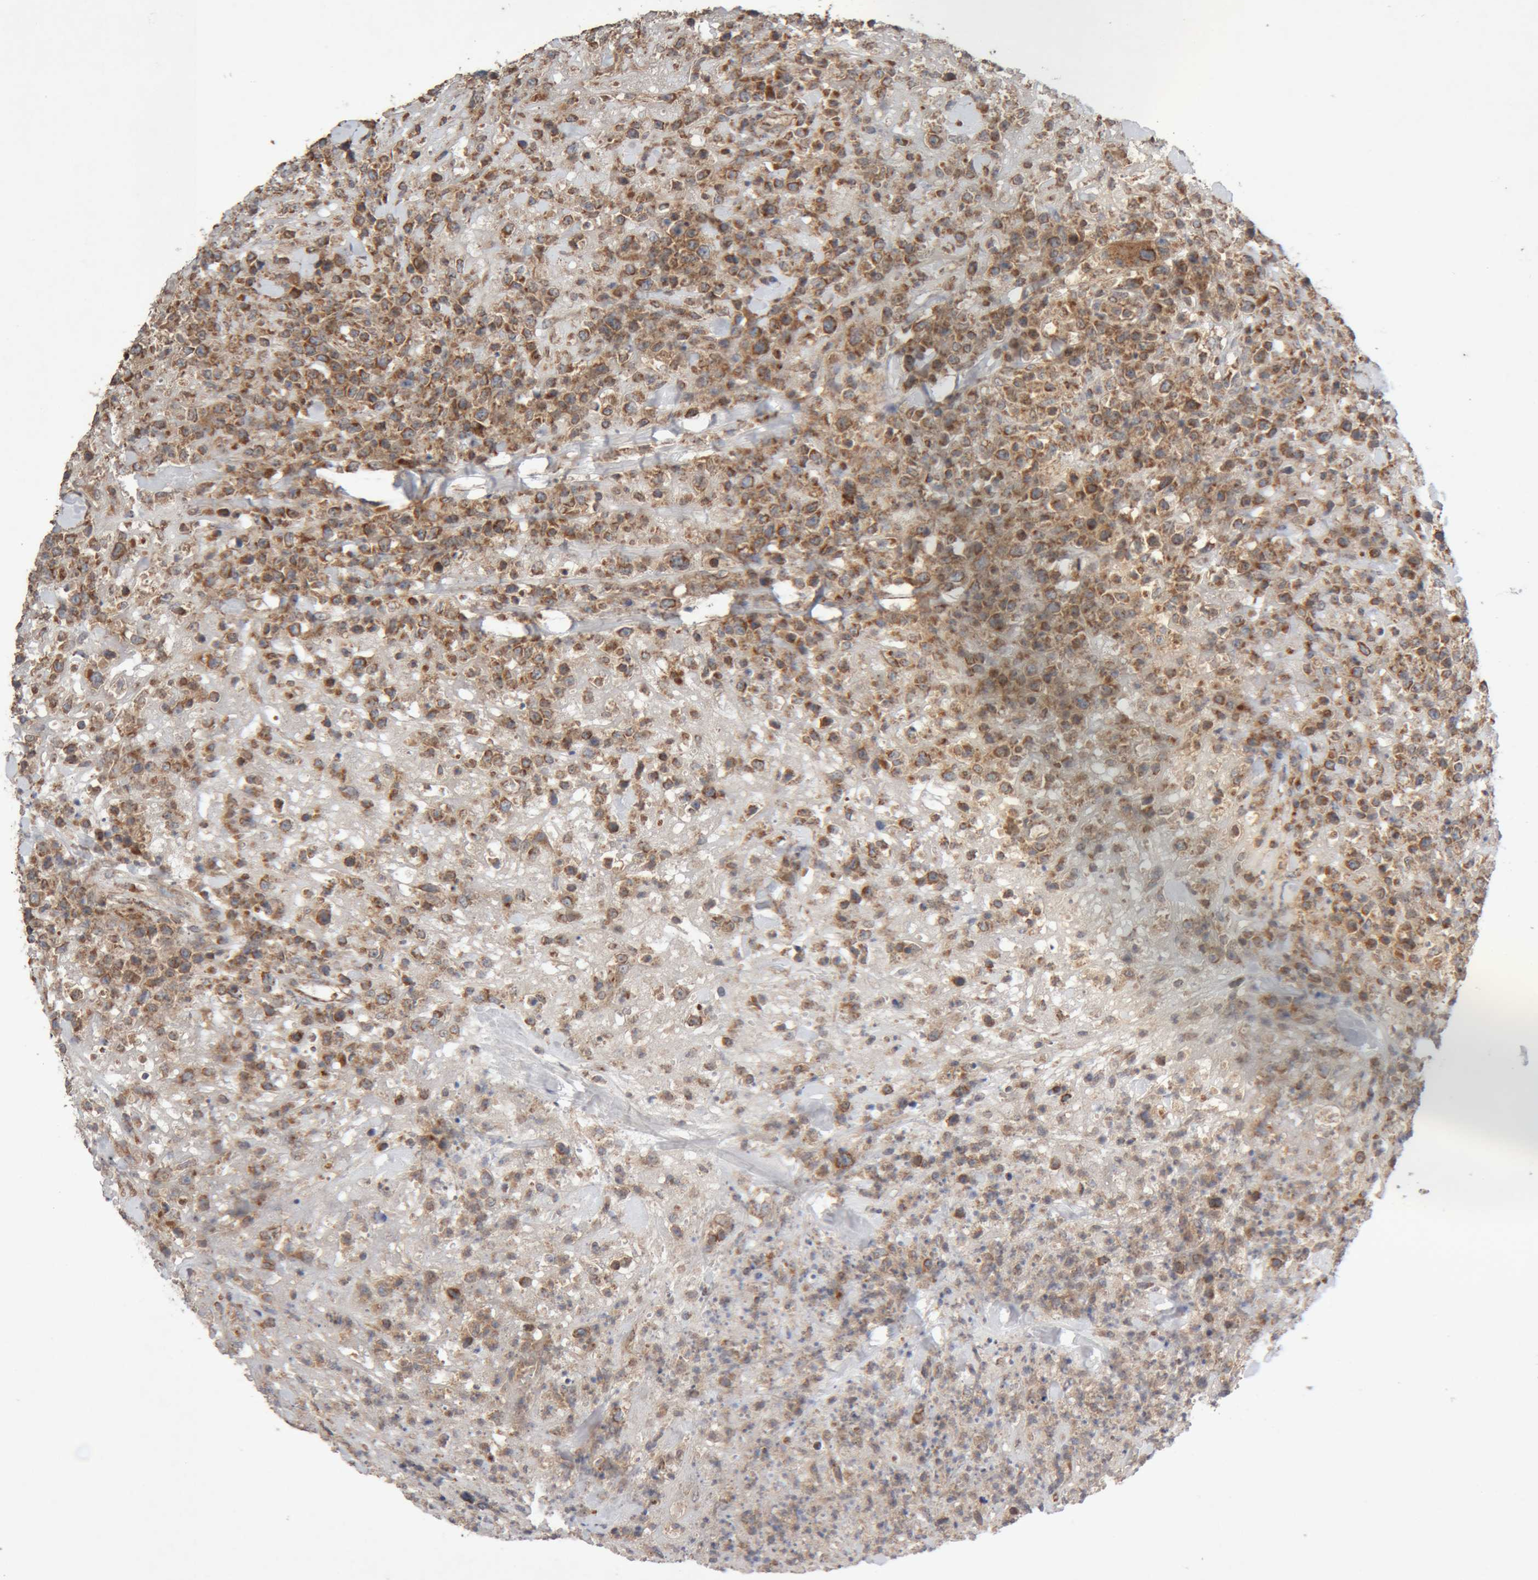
{"staining": {"intensity": "moderate", "quantity": ">75%", "location": "cytoplasmic/membranous"}, "tissue": "lymphoma", "cell_type": "Tumor cells", "image_type": "cancer", "snomed": [{"axis": "morphology", "description": "Malignant lymphoma, non-Hodgkin's type, High grade"}, {"axis": "topography", "description": "Colon"}], "caption": "High-magnification brightfield microscopy of lymphoma stained with DAB (3,3'-diaminobenzidine) (brown) and counterstained with hematoxylin (blue). tumor cells exhibit moderate cytoplasmic/membranous expression is present in about>75% of cells.", "gene": "KIF21B", "patient": {"sex": "female", "age": 53}}